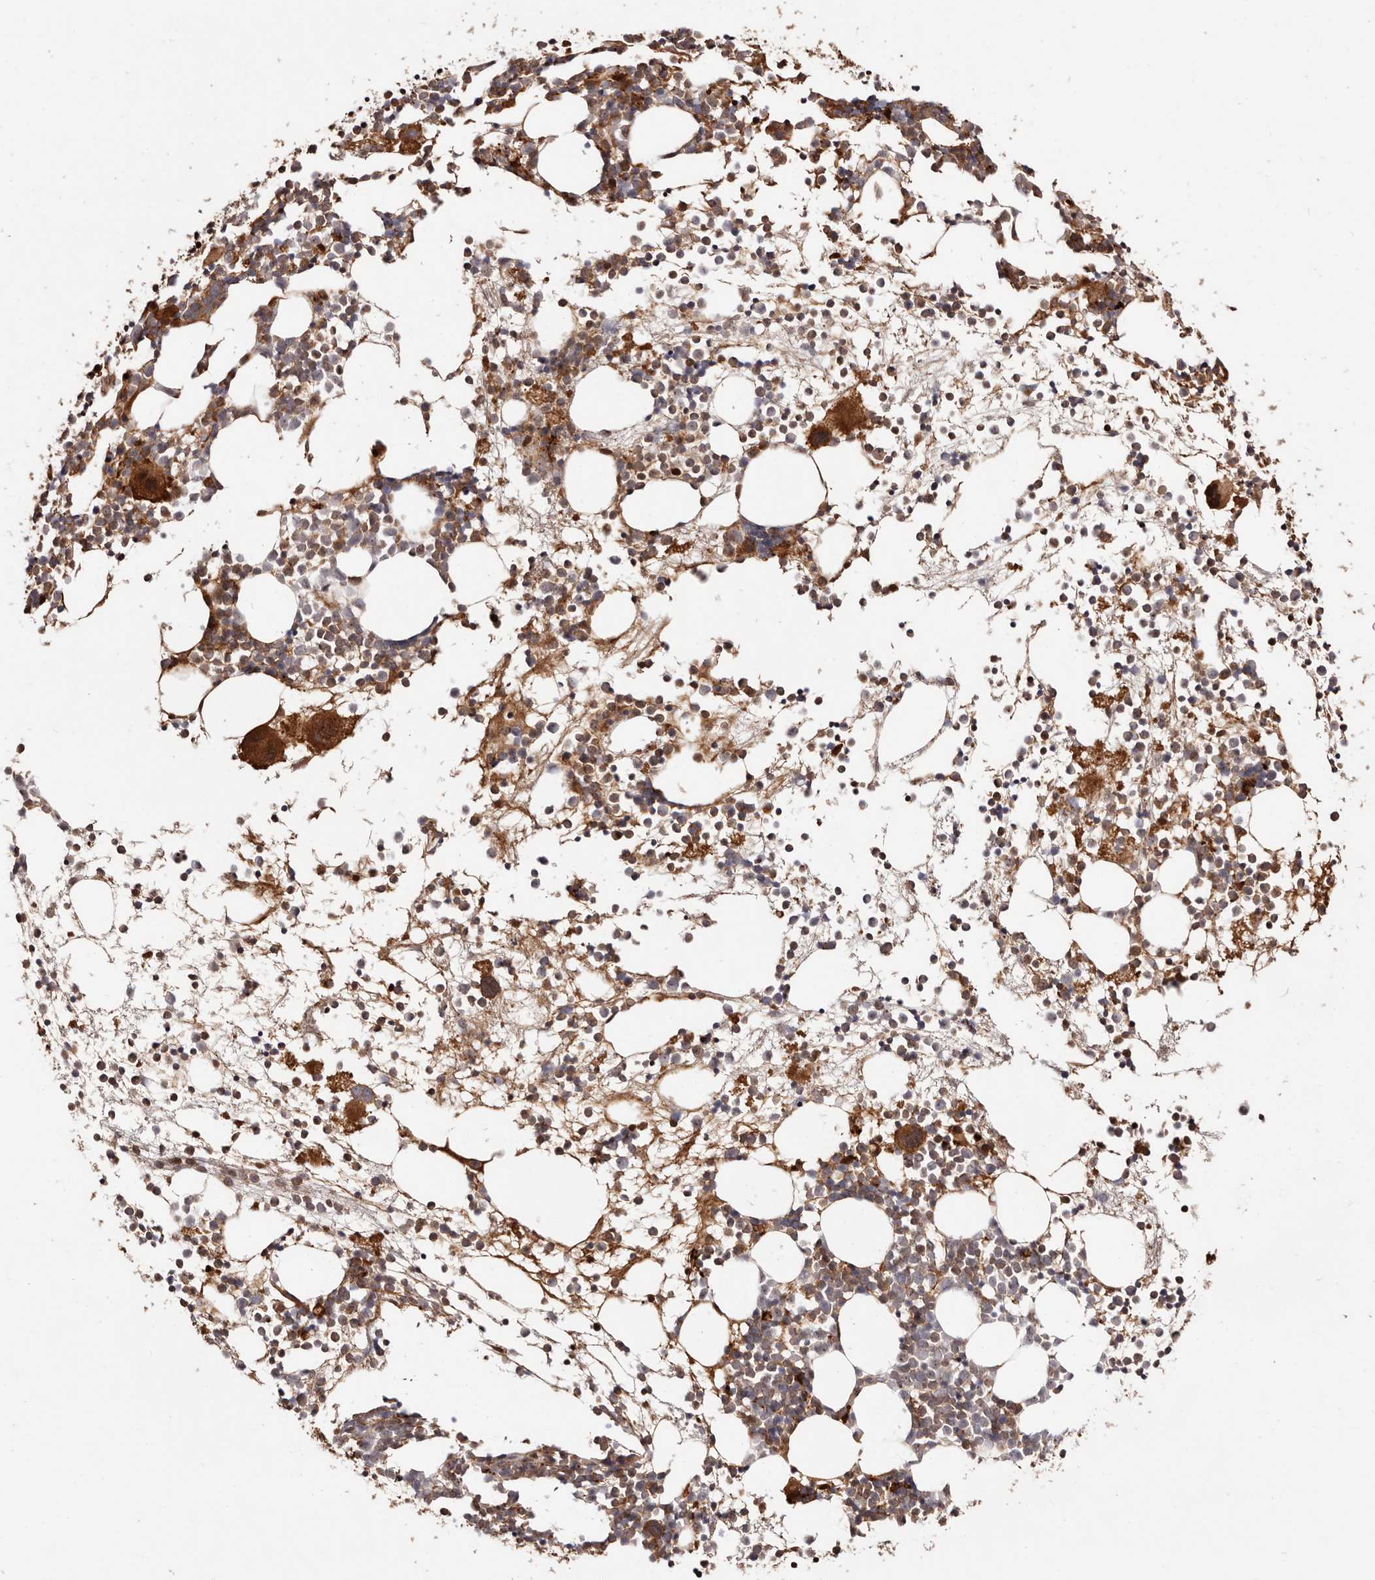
{"staining": {"intensity": "strong", "quantity": ">75%", "location": "cytoplasmic/membranous"}, "tissue": "bone marrow", "cell_type": "Hematopoietic cells", "image_type": "normal", "snomed": [{"axis": "morphology", "description": "Normal tissue, NOS"}, {"axis": "topography", "description": "Bone marrow"}], "caption": "High-power microscopy captured an immunohistochemistry histopathology image of unremarkable bone marrow, revealing strong cytoplasmic/membranous positivity in about >75% of hematopoietic cells.", "gene": "PTPN22", "patient": {"sex": "female", "age": 57}}